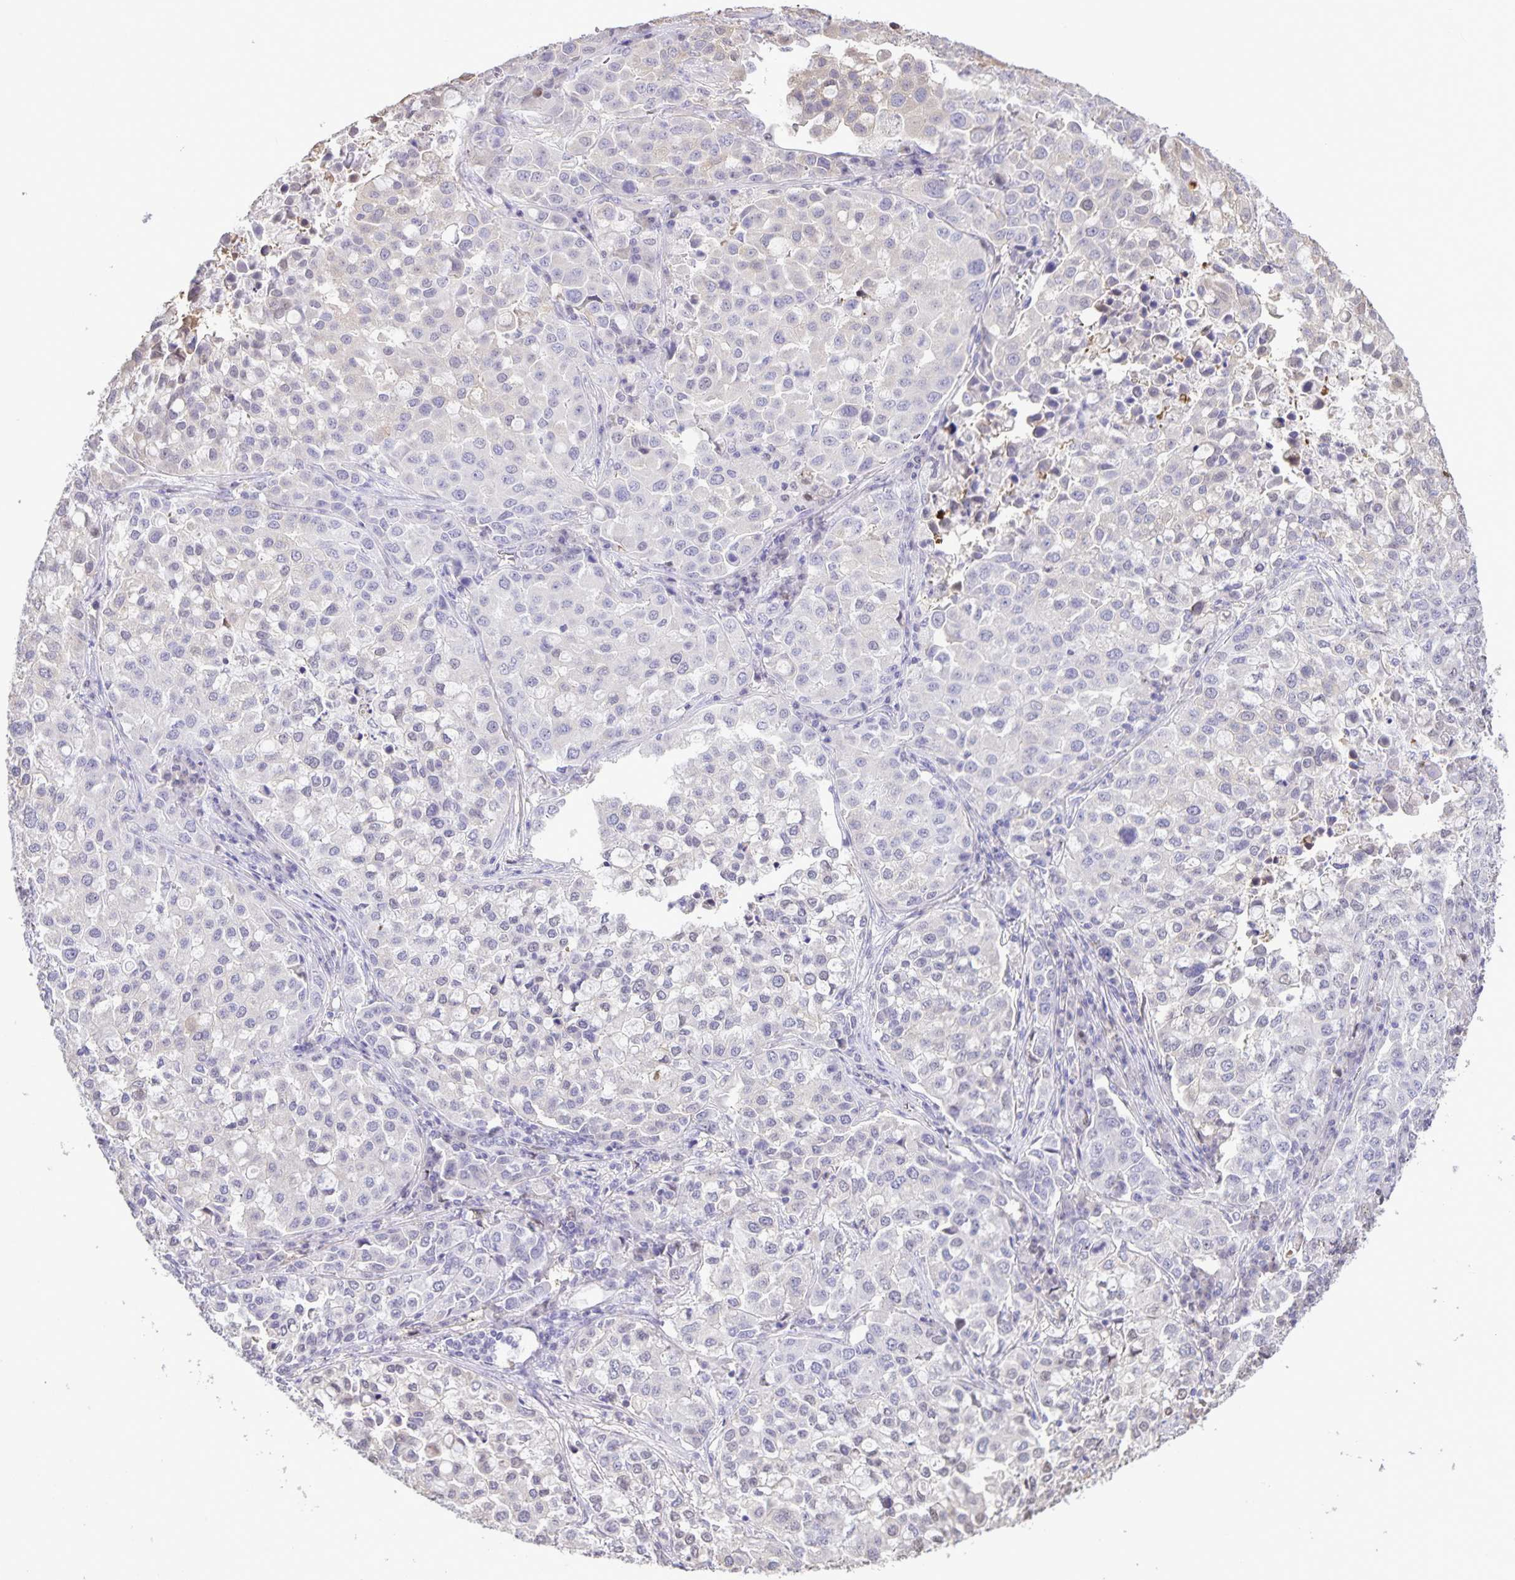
{"staining": {"intensity": "negative", "quantity": "none", "location": "none"}, "tissue": "lung cancer", "cell_type": "Tumor cells", "image_type": "cancer", "snomed": [{"axis": "morphology", "description": "Adenocarcinoma, NOS"}, {"axis": "morphology", "description": "Adenocarcinoma, metastatic, NOS"}, {"axis": "topography", "description": "Lymph node"}, {"axis": "topography", "description": "Lung"}], "caption": "Lung metastatic adenocarcinoma stained for a protein using IHC exhibits no expression tumor cells.", "gene": "ONECUT2", "patient": {"sex": "female", "age": 65}}